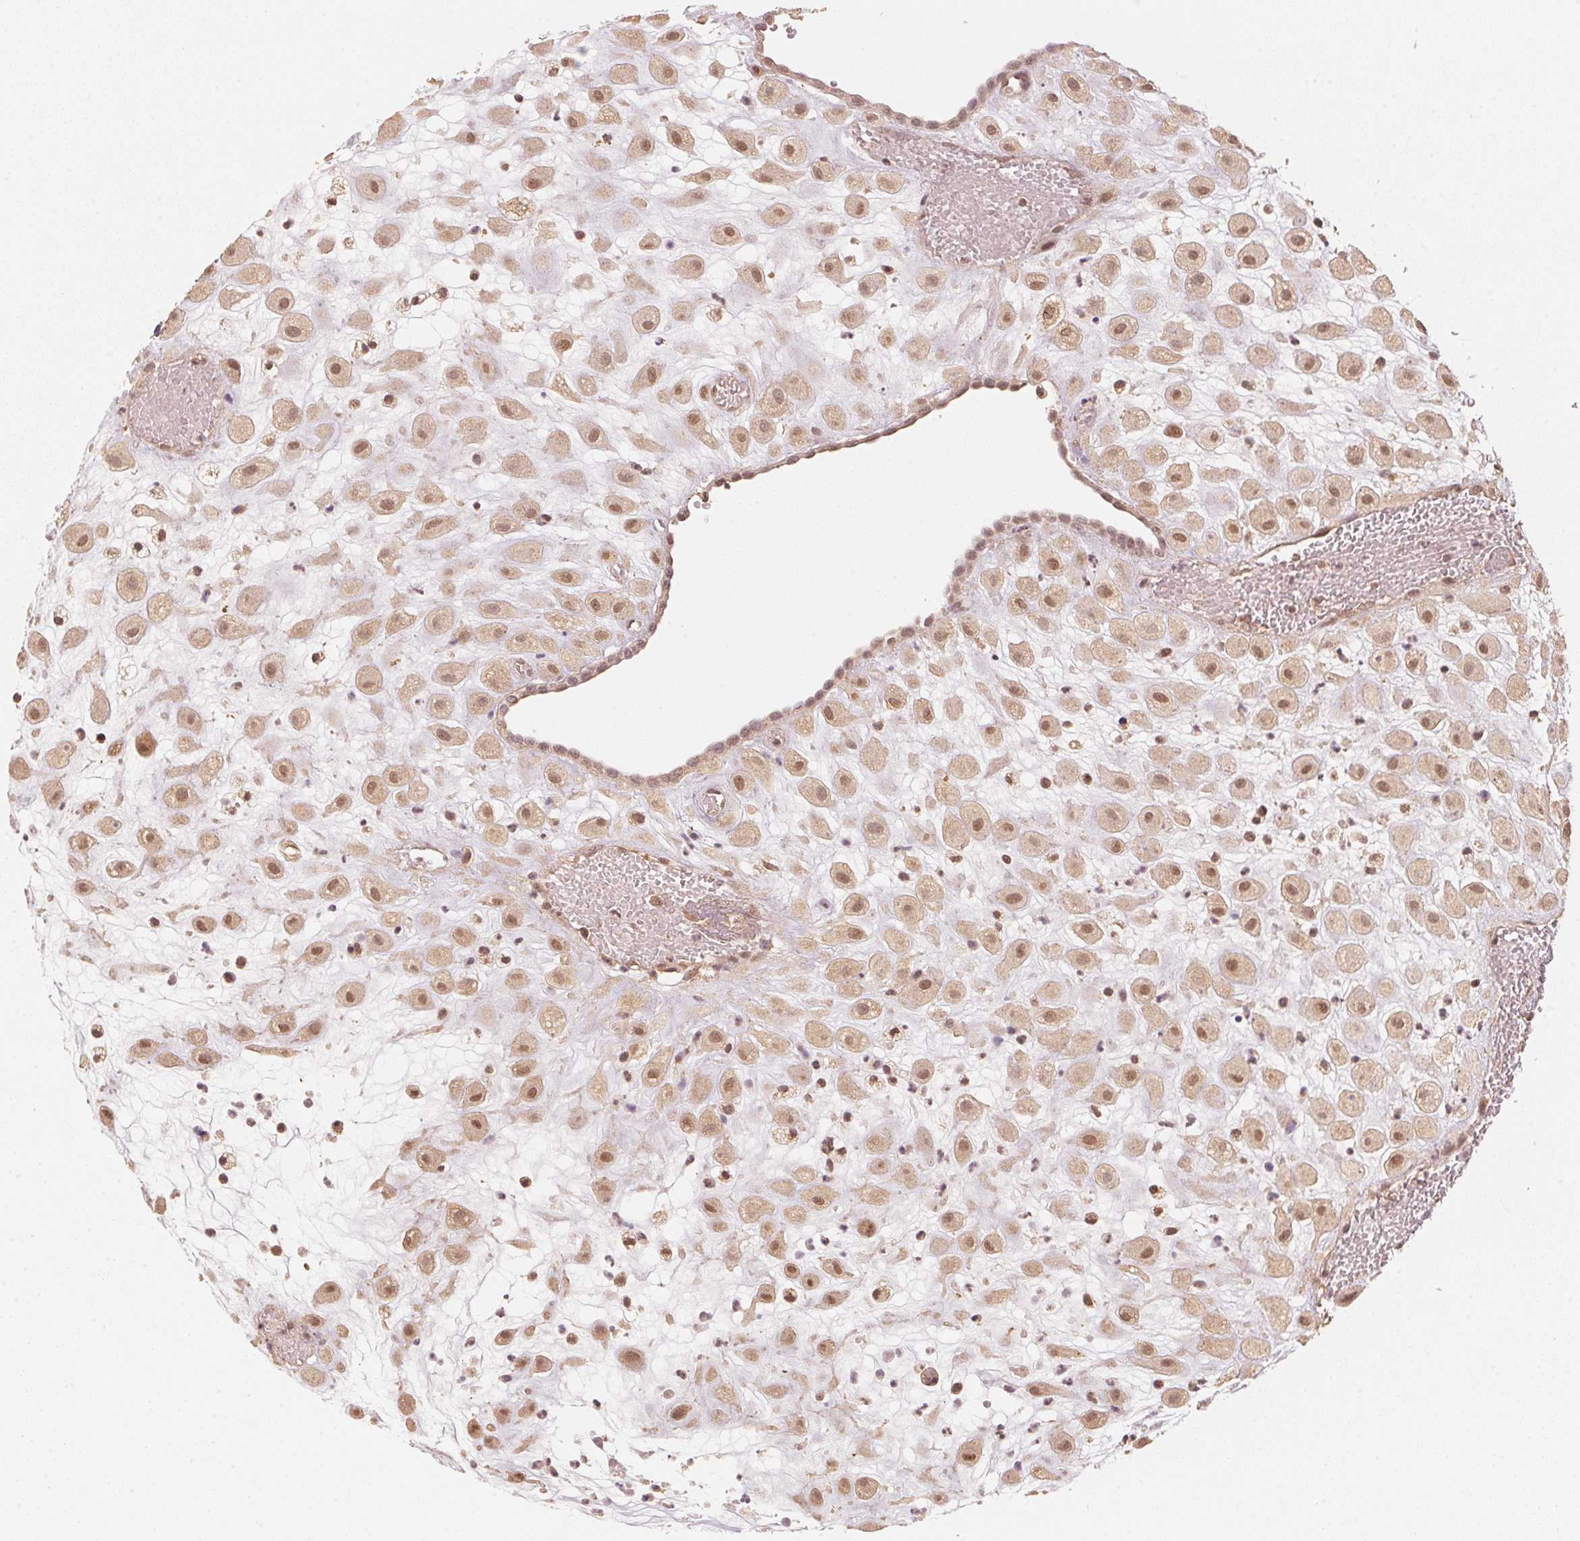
{"staining": {"intensity": "moderate", "quantity": ">75%", "location": "cytoplasmic/membranous,nuclear"}, "tissue": "placenta", "cell_type": "Decidual cells", "image_type": "normal", "snomed": [{"axis": "morphology", "description": "Normal tissue, NOS"}, {"axis": "topography", "description": "Placenta"}], "caption": "Immunohistochemistry (IHC) (DAB) staining of benign human placenta demonstrates moderate cytoplasmic/membranous,nuclear protein positivity in approximately >75% of decidual cells.", "gene": "C2orf73", "patient": {"sex": "female", "age": 24}}